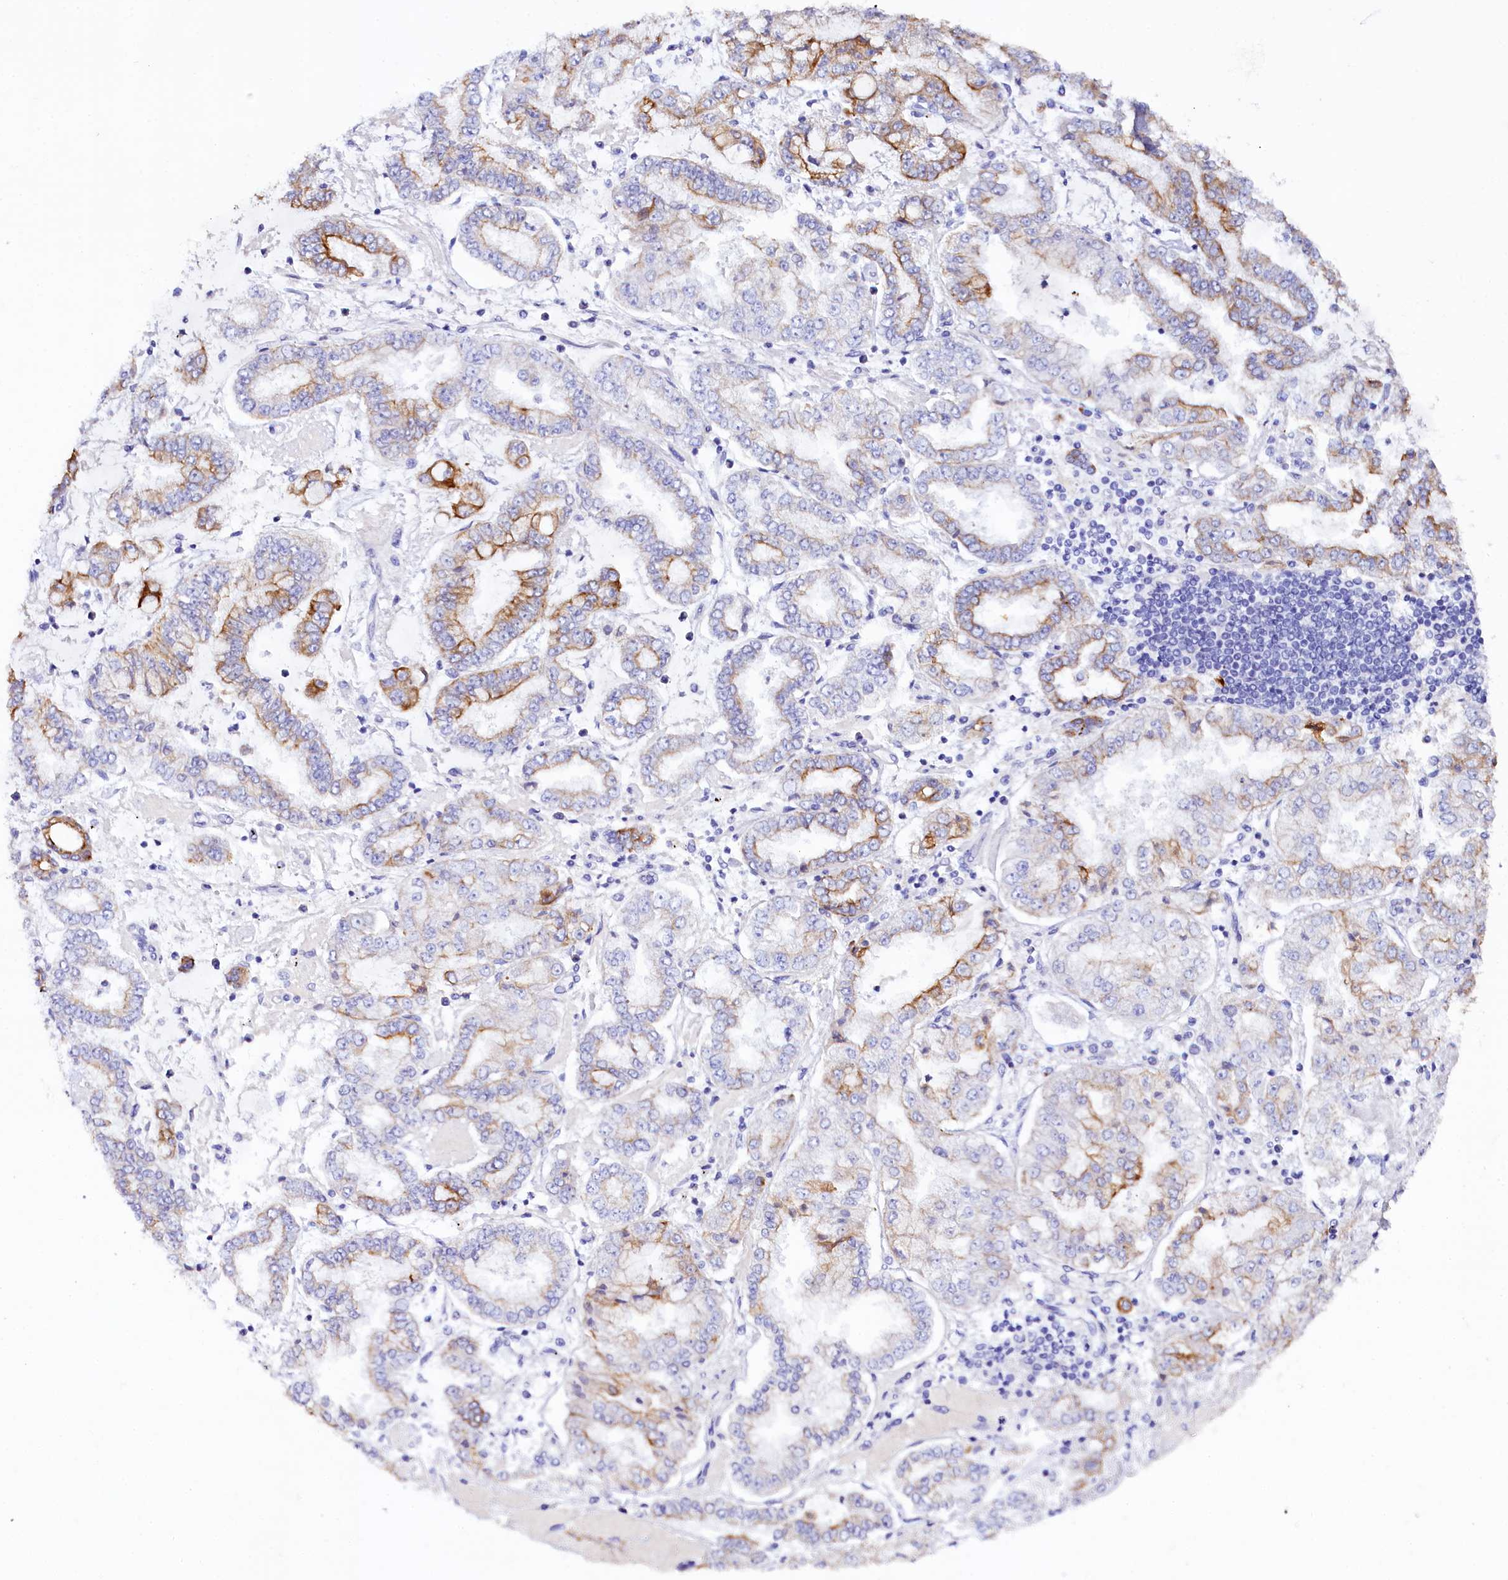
{"staining": {"intensity": "moderate", "quantity": "<25%", "location": "cytoplasmic/membranous"}, "tissue": "stomach cancer", "cell_type": "Tumor cells", "image_type": "cancer", "snomed": [{"axis": "morphology", "description": "Adenocarcinoma, NOS"}, {"axis": "topography", "description": "Stomach"}], "caption": "An immunohistochemistry (IHC) micrograph of tumor tissue is shown. Protein staining in brown highlights moderate cytoplasmic/membranous positivity in stomach cancer within tumor cells.", "gene": "FAAP20", "patient": {"sex": "male", "age": 76}}